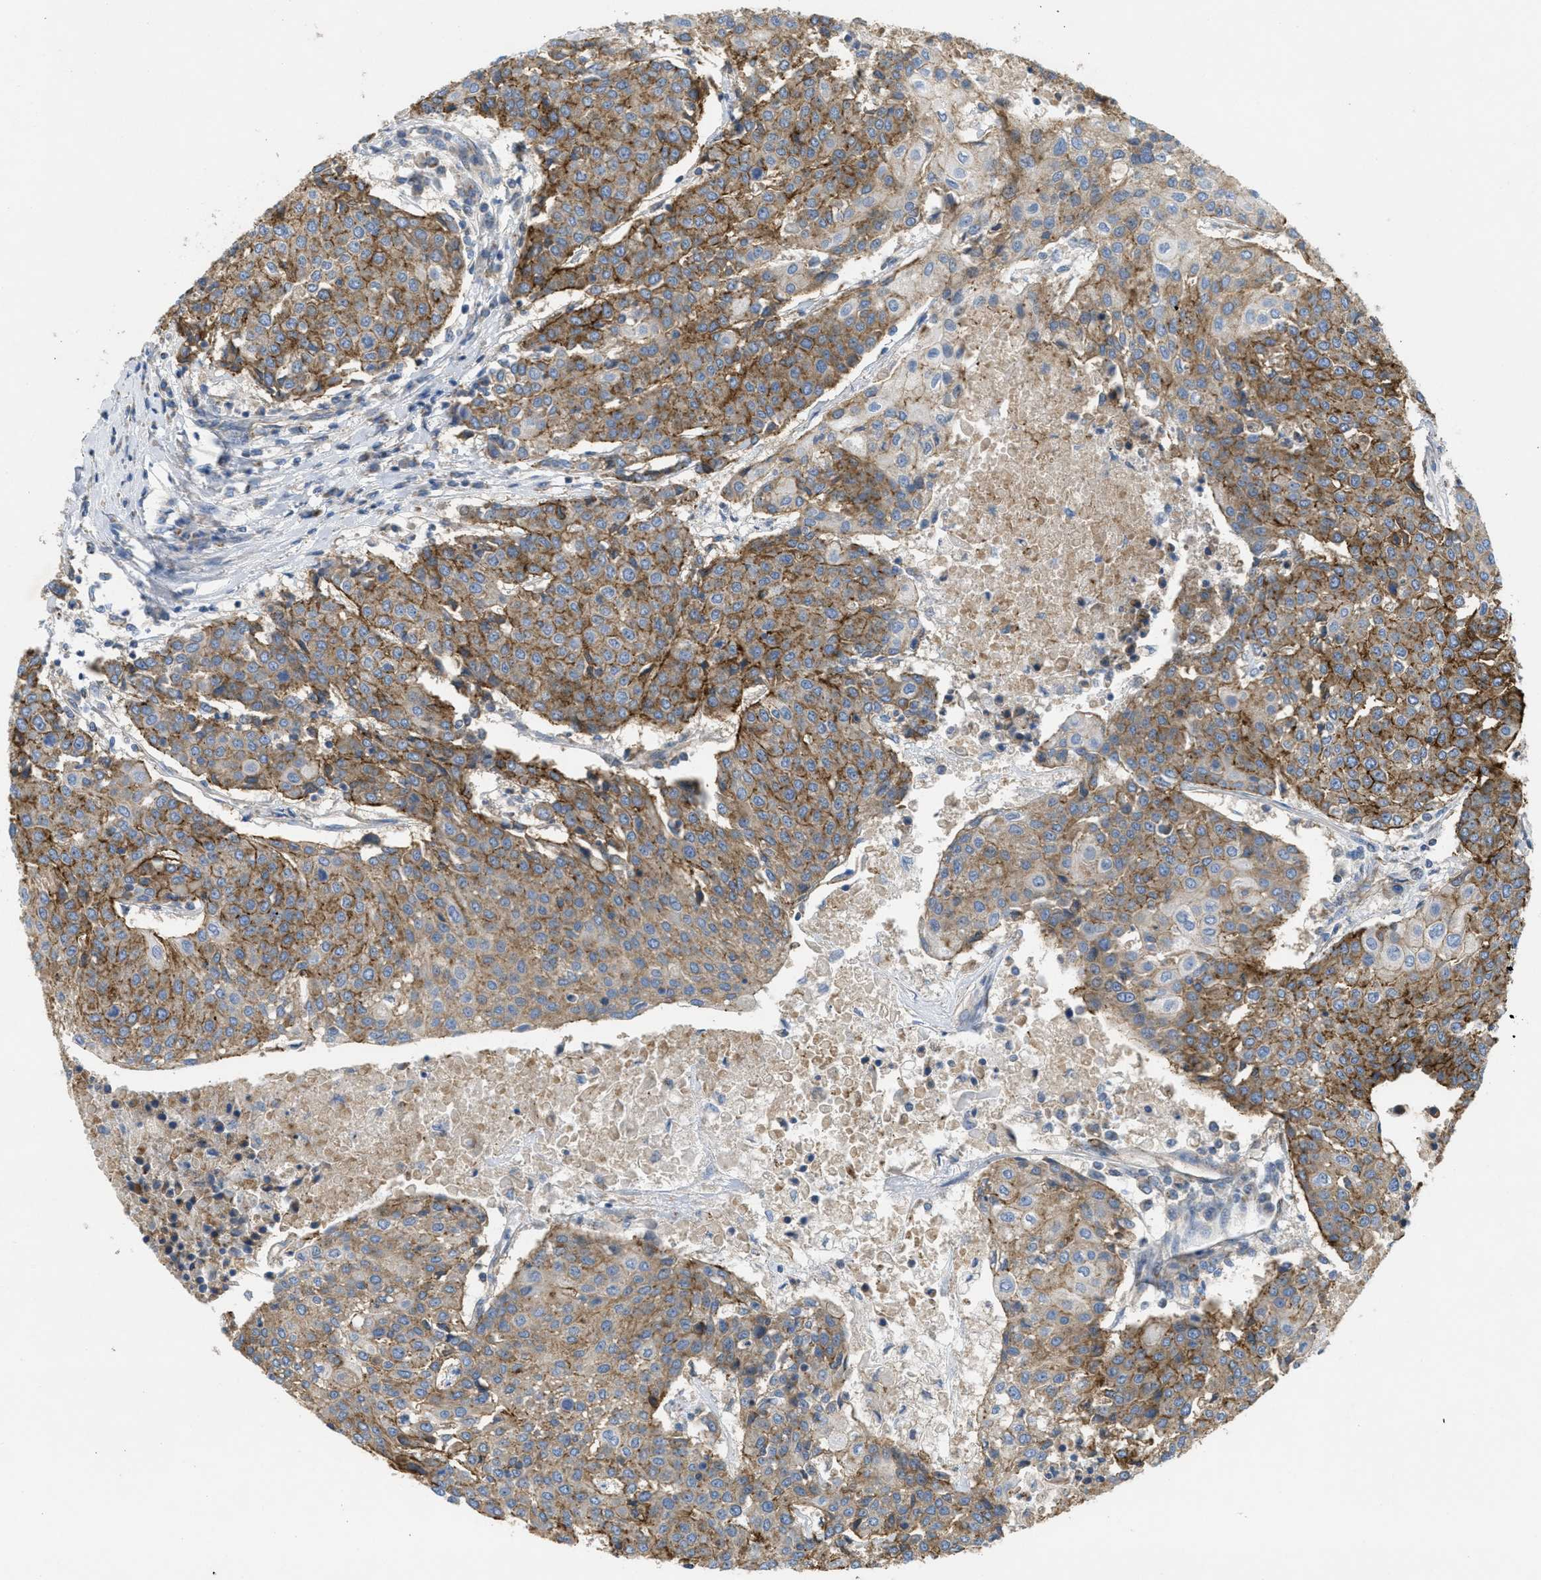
{"staining": {"intensity": "strong", "quantity": "25%-75%", "location": "cytoplasmic/membranous"}, "tissue": "urothelial cancer", "cell_type": "Tumor cells", "image_type": "cancer", "snomed": [{"axis": "morphology", "description": "Urothelial carcinoma, High grade"}, {"axis": "topography", "description": "Urinary bladder"}], "caption": "The photomicrograph demonstrates a brown stain indicating the presence of a protein in the cytoplasmic/membranous of tumor cells in urothelial cancer.", "gene": "BTN3A1", "patient": {"sex": "female", "age": 85}}